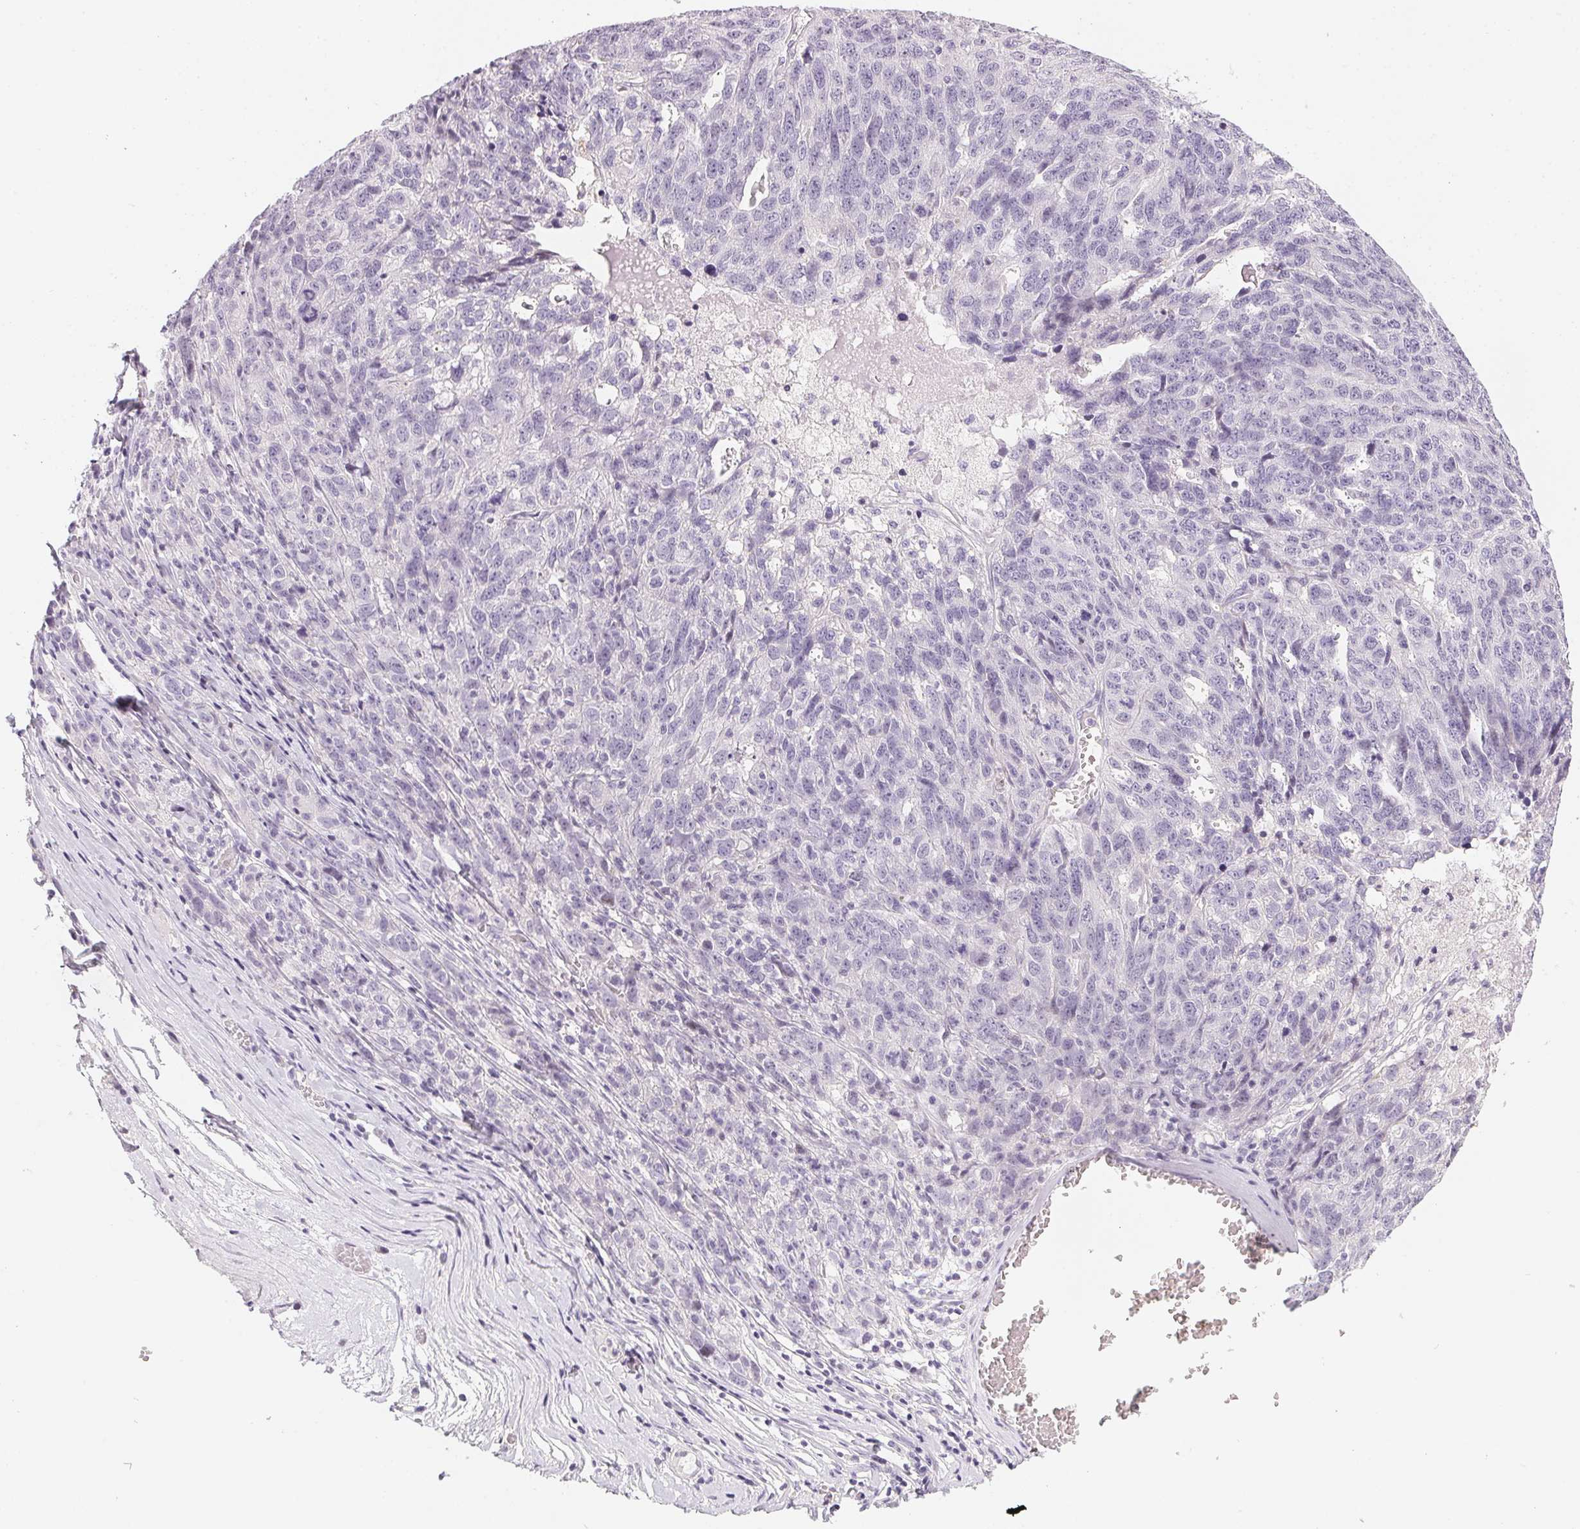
{"staining": {"intensity": "negative", "quantity": "none", "location": "none"}, "tissue": "ovarian cancer", "cell_type": "Tumor cells", "image_type": "cancer", "snomed": [{"axis": "morphology", "description": "Cystadenocarcinoma, serous, NOS"}, {"axis": "topography", "description": "Ovary"}], "caption": "Immunohistochemistry (IHC) micrograph of human ovarian cancer stained for a protein (brown), which demonstrates no staining in tumor cells.", "gene": "GSDMC", "patient": {"sex": "female", "age": 71}}